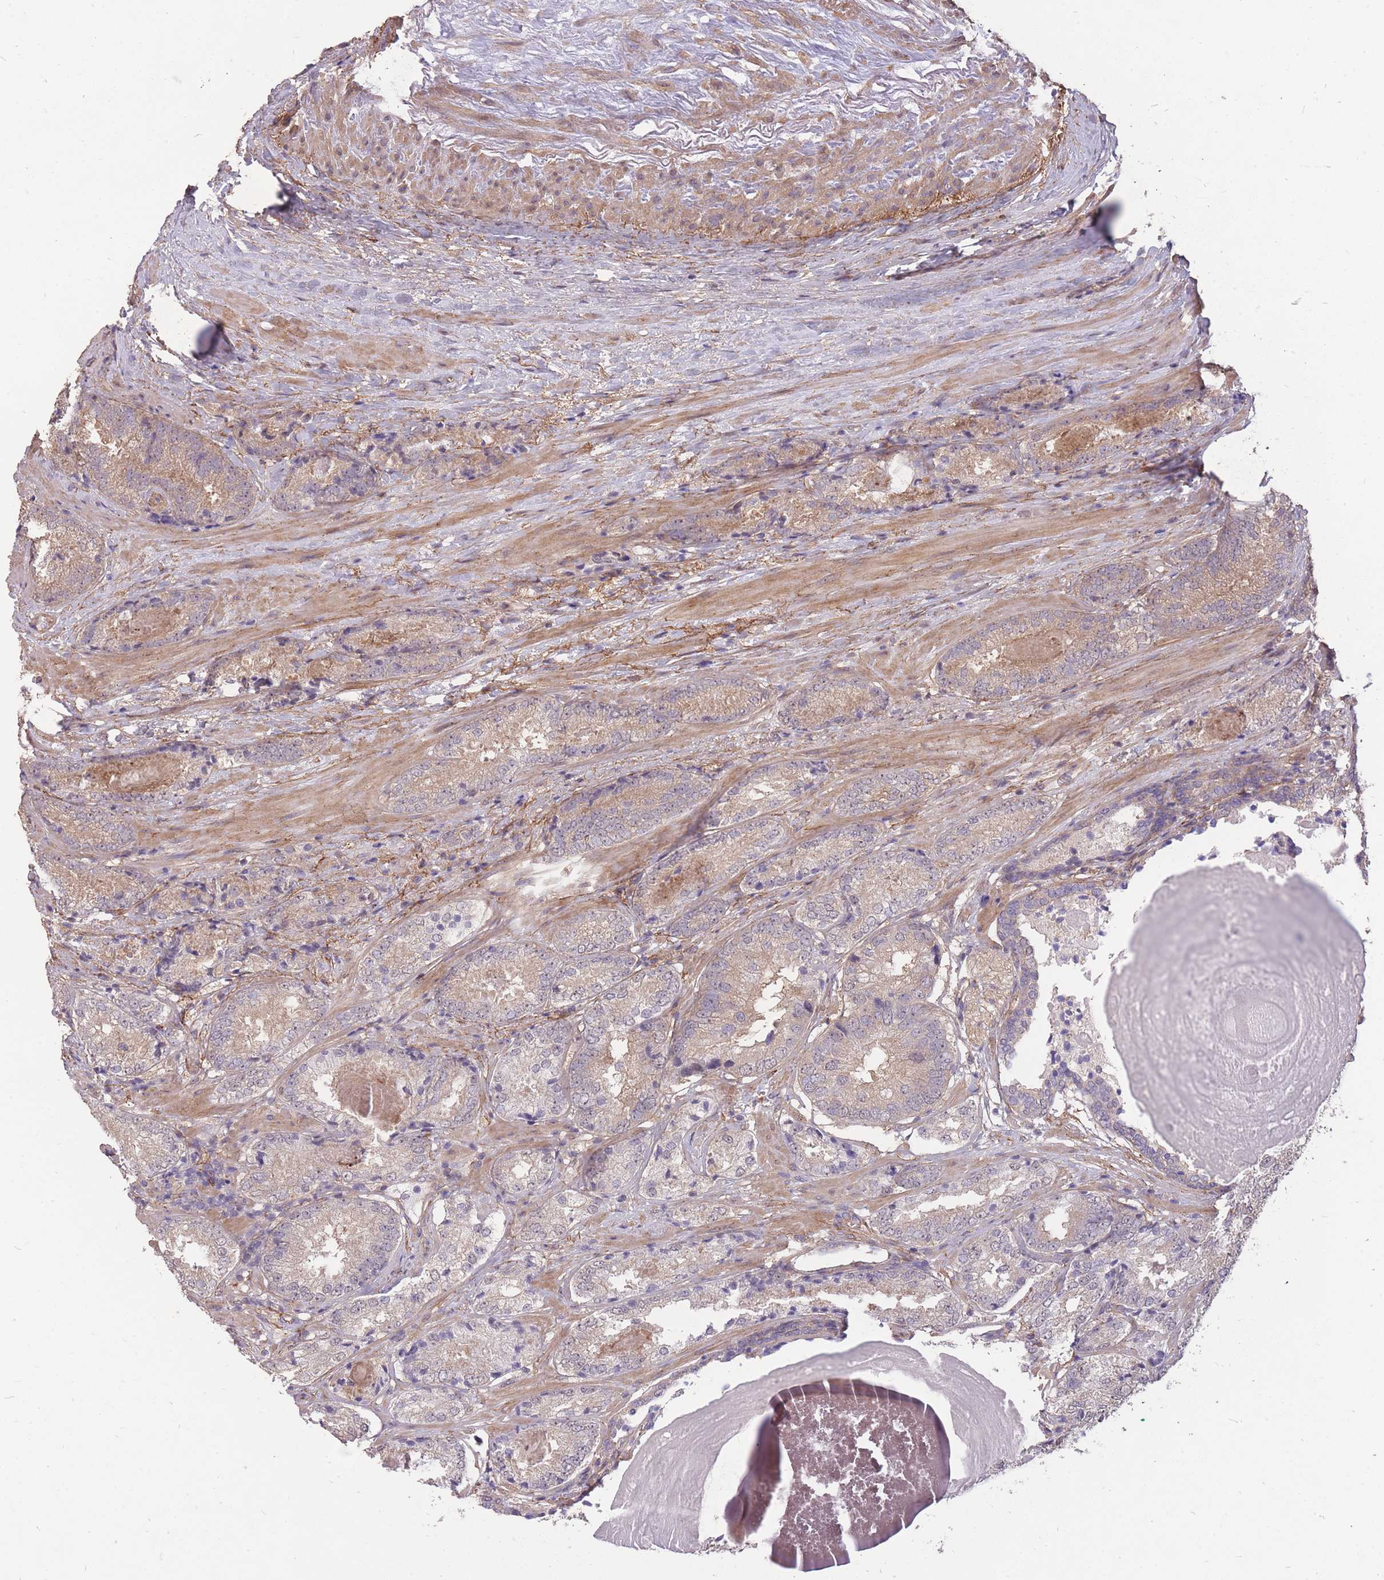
{"staining": {"intensity": "weak", "quantity": "25%-75%", "location": "cytoplasmic/membranous"}, "tissue": "prostate cancer", "cell_type": "Tumor cells", "image_type": "cancer", "snomed": [{"axis": "morphology", "description": "Adenocarcinoma, High grade"}, {"axis": "topography", "description": "Prostate"}], "caption": "A photomicrograph showing weak cytoplasmic/membranous positivity in approximately 25%-75% of tumor cells in prostate adenocarcinoma (high-grade), as visualized by brown immunohistochemical staining.", "gene": "DYNC1LI2", "patient": {"sex": "male", "age": 63}}